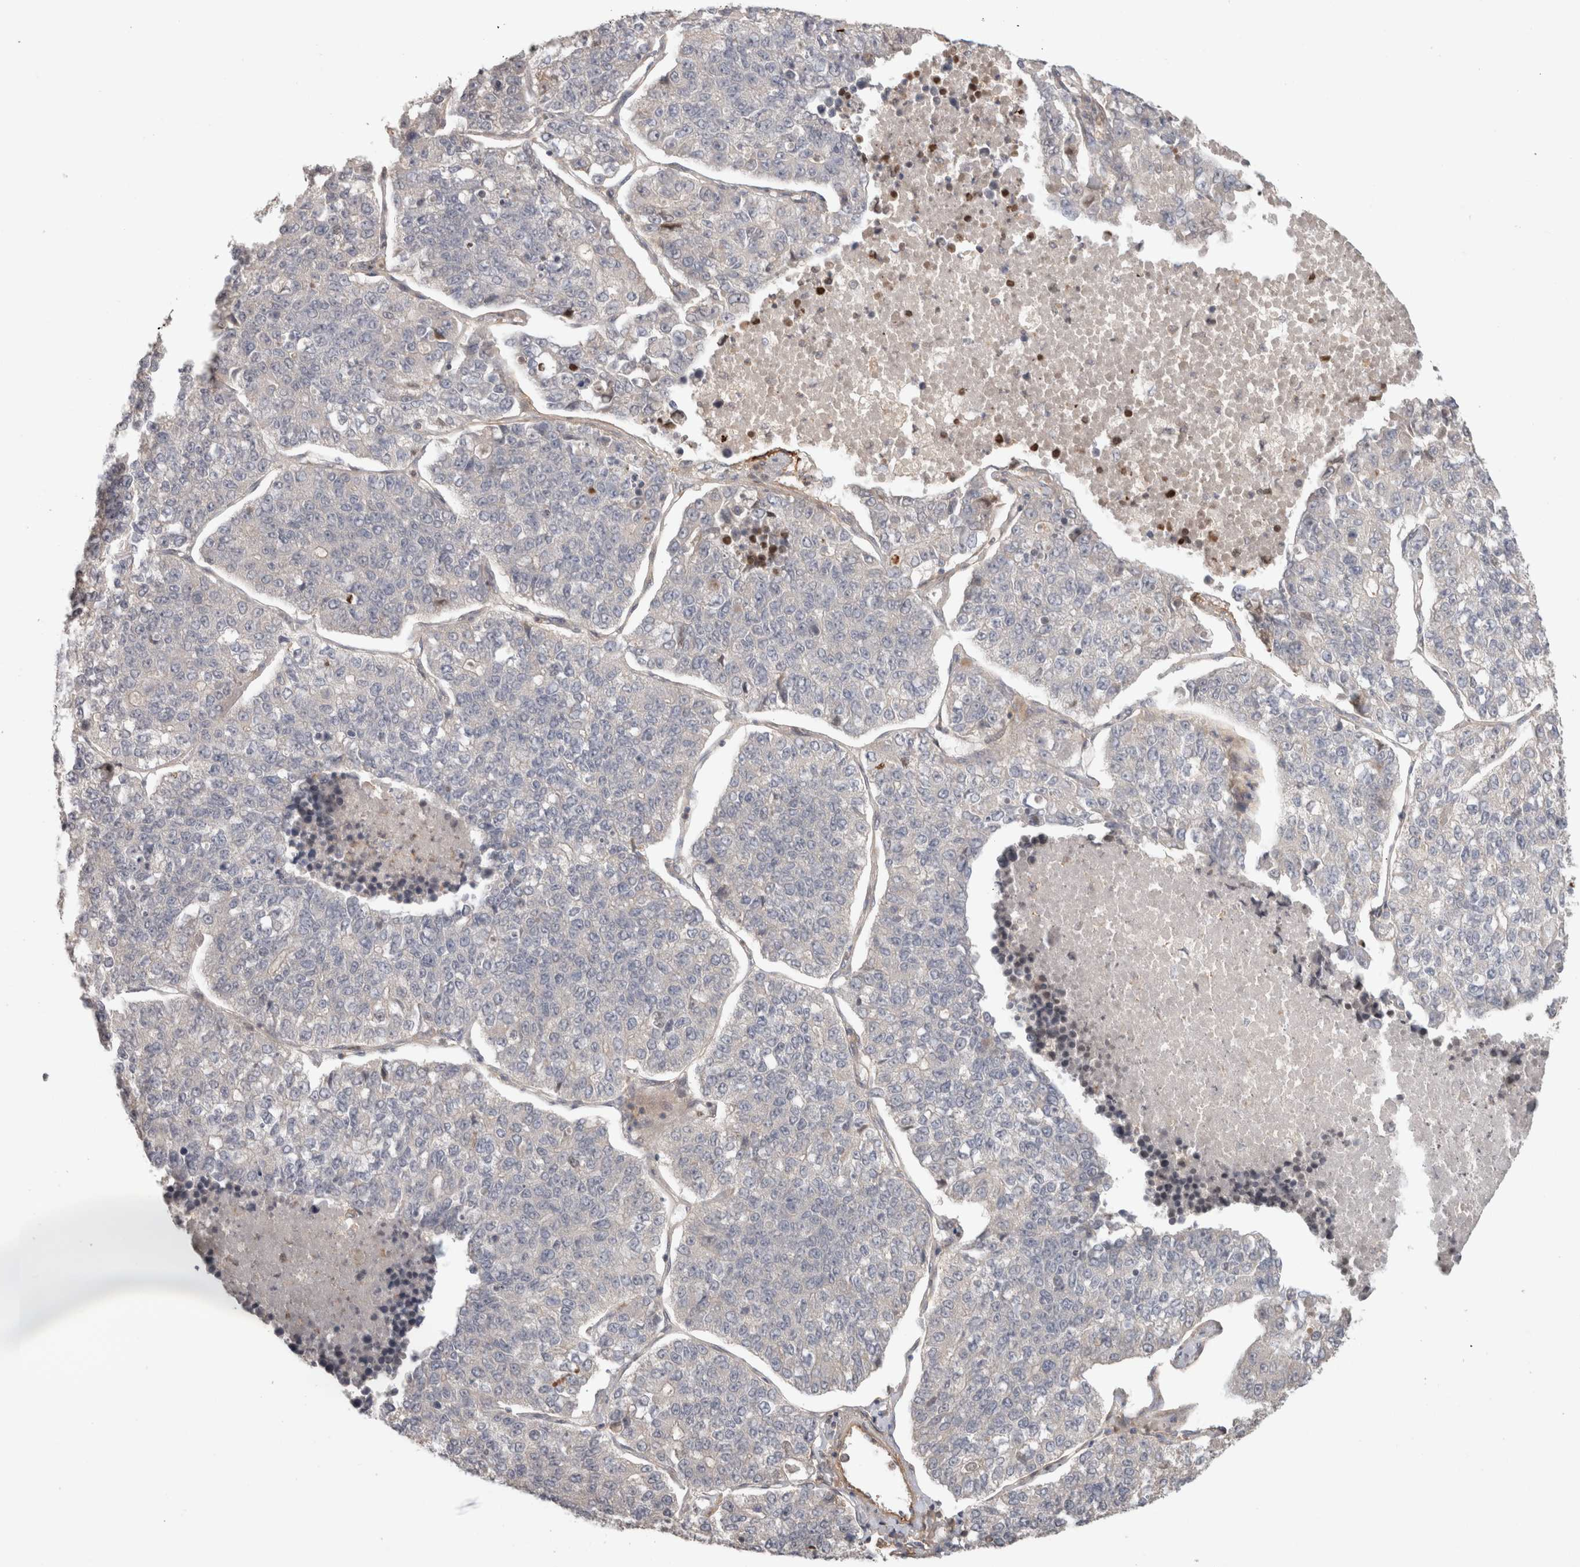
{"staining": {"intensity": "negative", "quantity": "none", "location": "none"}, "tissue": "lung cancer", "cell_type": "Tumor cells", "image_type": "cancer", "snomed": [{"axis": "morphology", "description": "Adenocarcinoma, NOS"}, {"axis": "topography", "description": "Lung"}], "caption": "Immunohistochemical staining of human lung adenocarcinoma shows no significant staining in tumor cells. Brightfield microscopy of immunohistochemistry stained with DAB (brown) and hematoxylin (blue), captured at high magnification.", "gene": "HSPG2", "patient": {"sex": "male", "age": 49}}